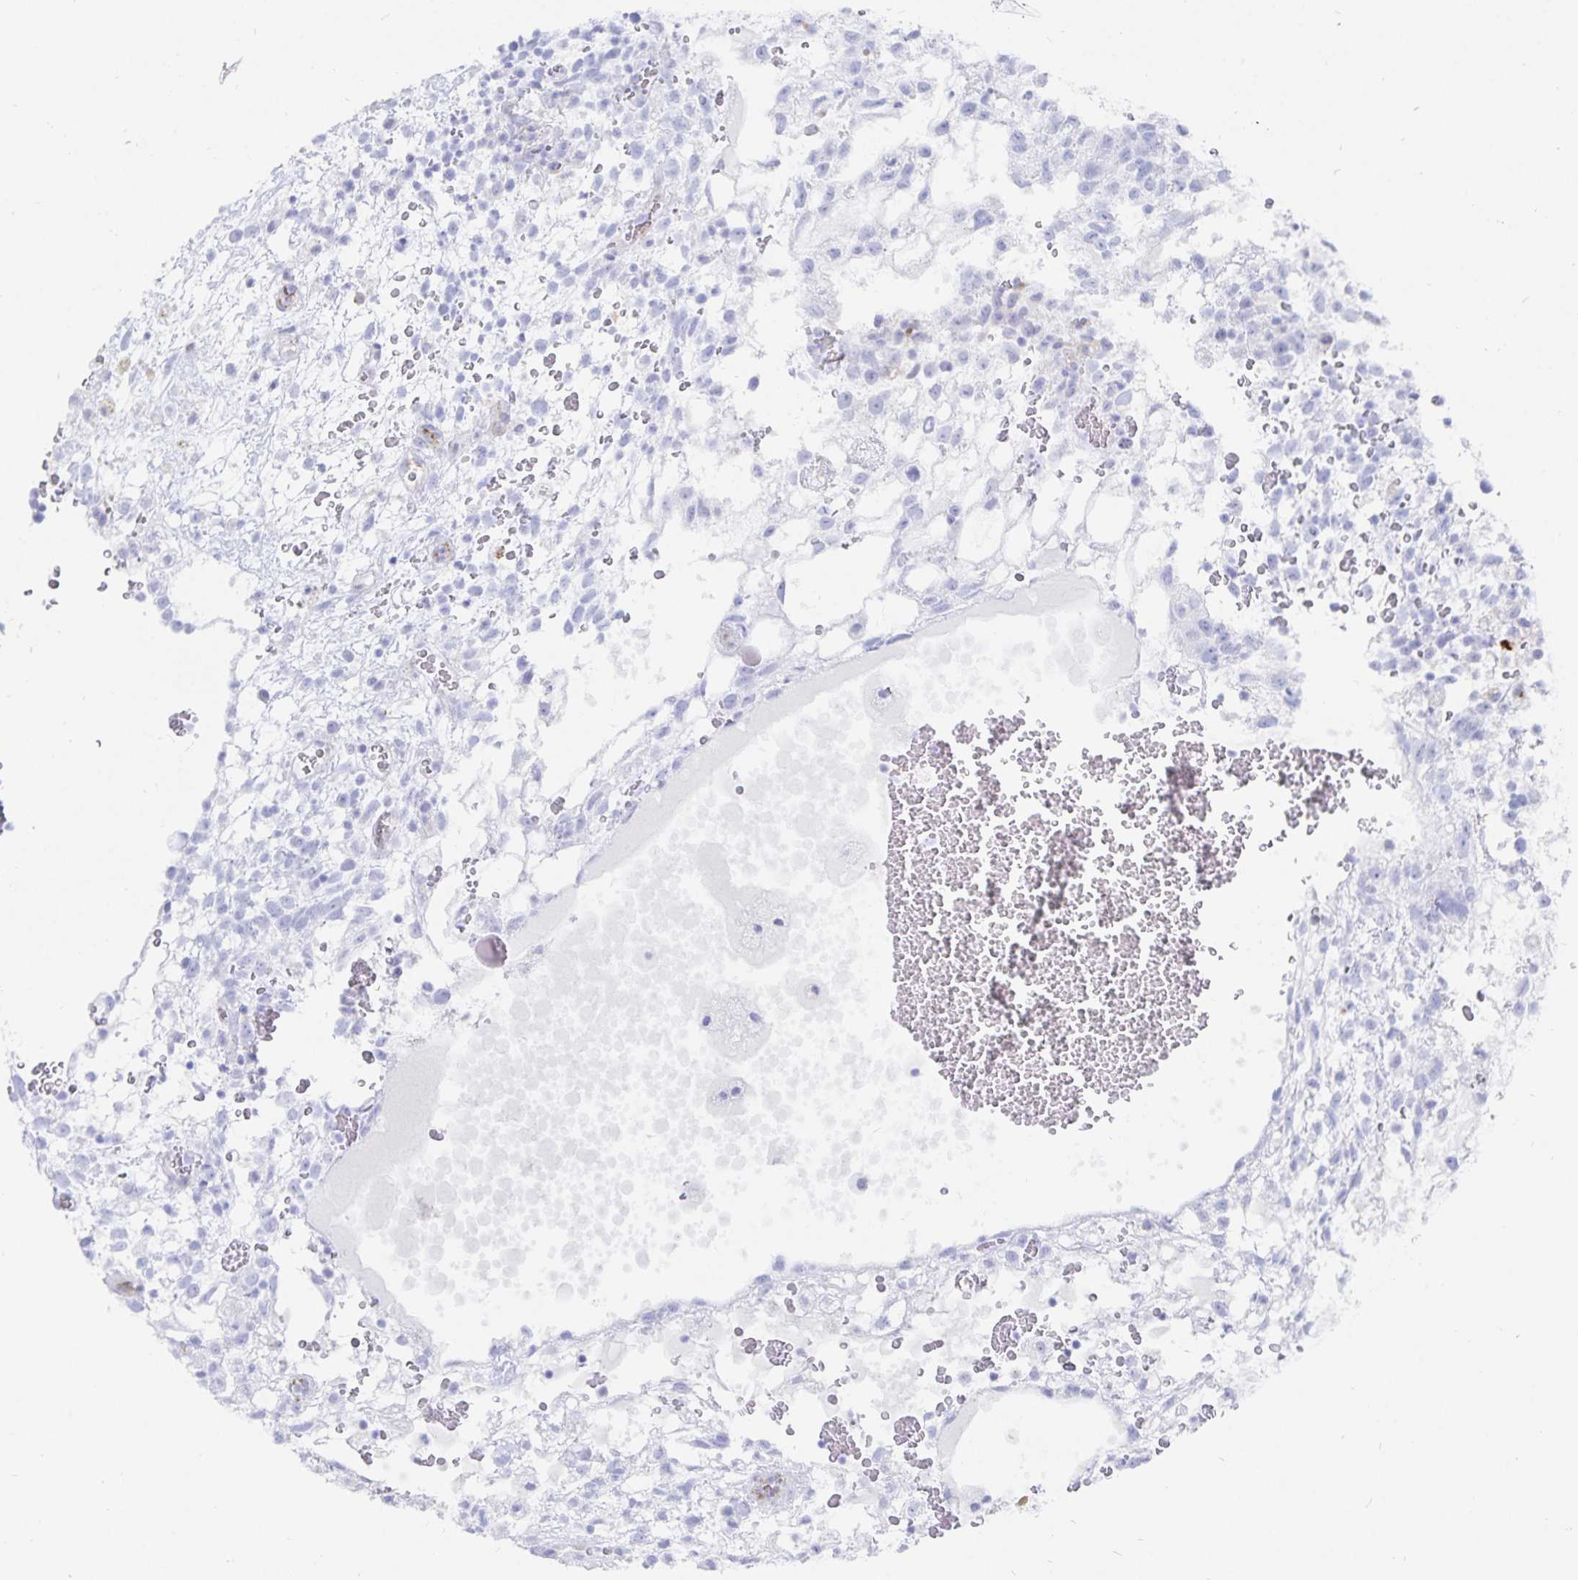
{"staining": {"intensity": "negative", "quantity": "none", "location": "none"}, "tissue": "testis cancer", "cell_type": "Tumor cells", "image_type": "cancer", "snomed": [{"axis": "morphology", "description": "Normal tissue, NOS"}, {"axis": "morphology", "description": "Carcinoma, Embryonal, NOS"}, {"axis": "topography", "description": "Testis"}], "caption": "This is an immunohistochemistry (IHC) photomicrograph of embryonal carcinoma (testis). There is no staining in tumor cells.", "gene": "INSL5", "patient": {"sex": "male", "age": 32}}